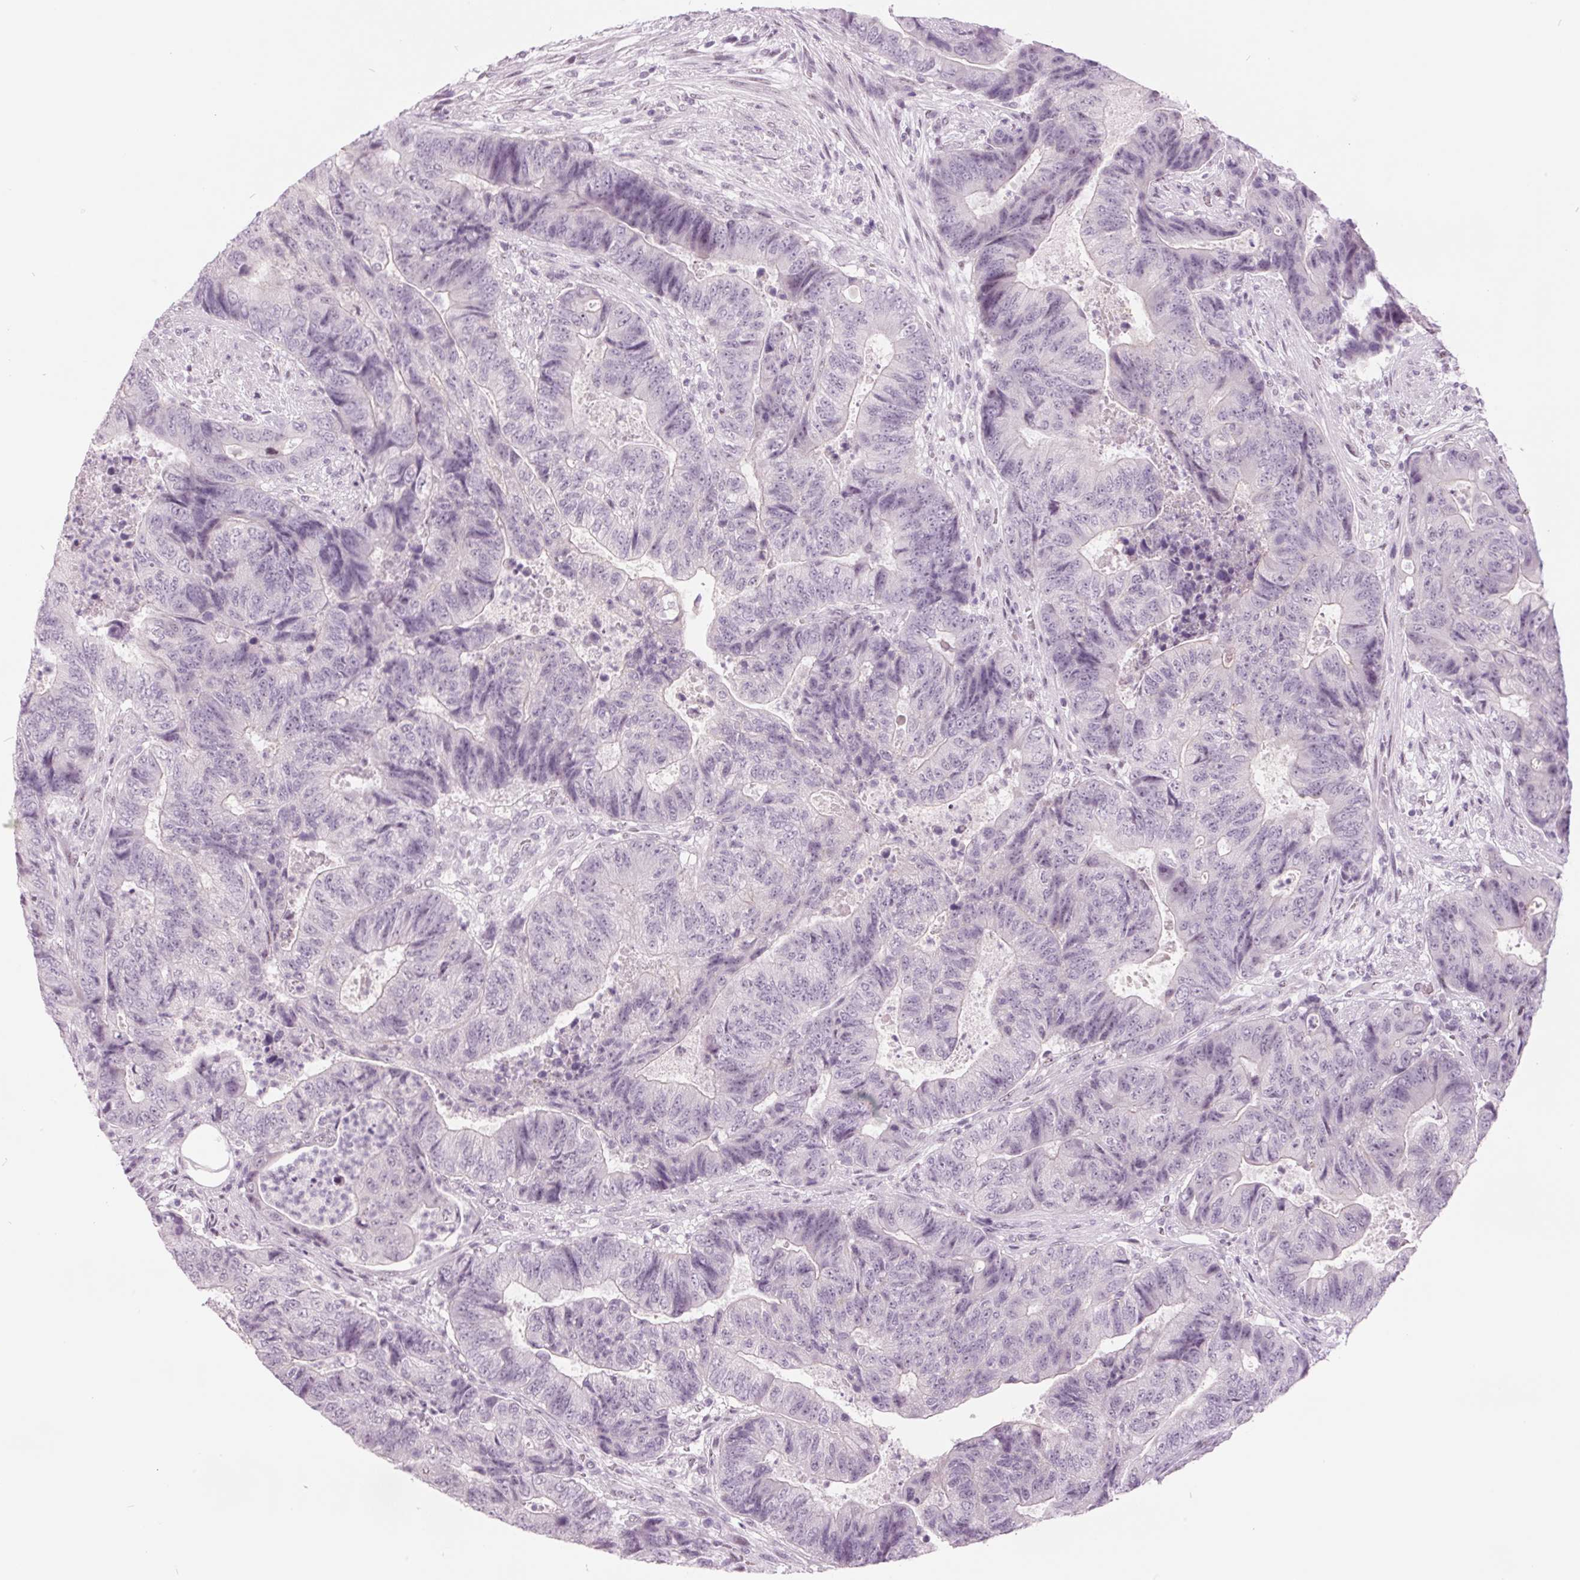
{"staining": {"intensity": "negative", "quantity": "none", "location": "none"}, "tissue": "colorectal cancer", "cell_type": "Tumor cells", "image_type": "cancer", "snomed": [{"axis": "morphology", "description": "Normal tissue, NOS"}, {"axis": "morphology", "description": "Adenocarcinoma, NOS"}, {"axis": "topography", "description": "Colon"}], "caption": "The histopathology image exhibits no staining of tumor cells in colorectal adenocarcinoma. Nuclei are stained in blue.", "gene": "ODAD2", "patient": {"sex": "female", "age": 48}}